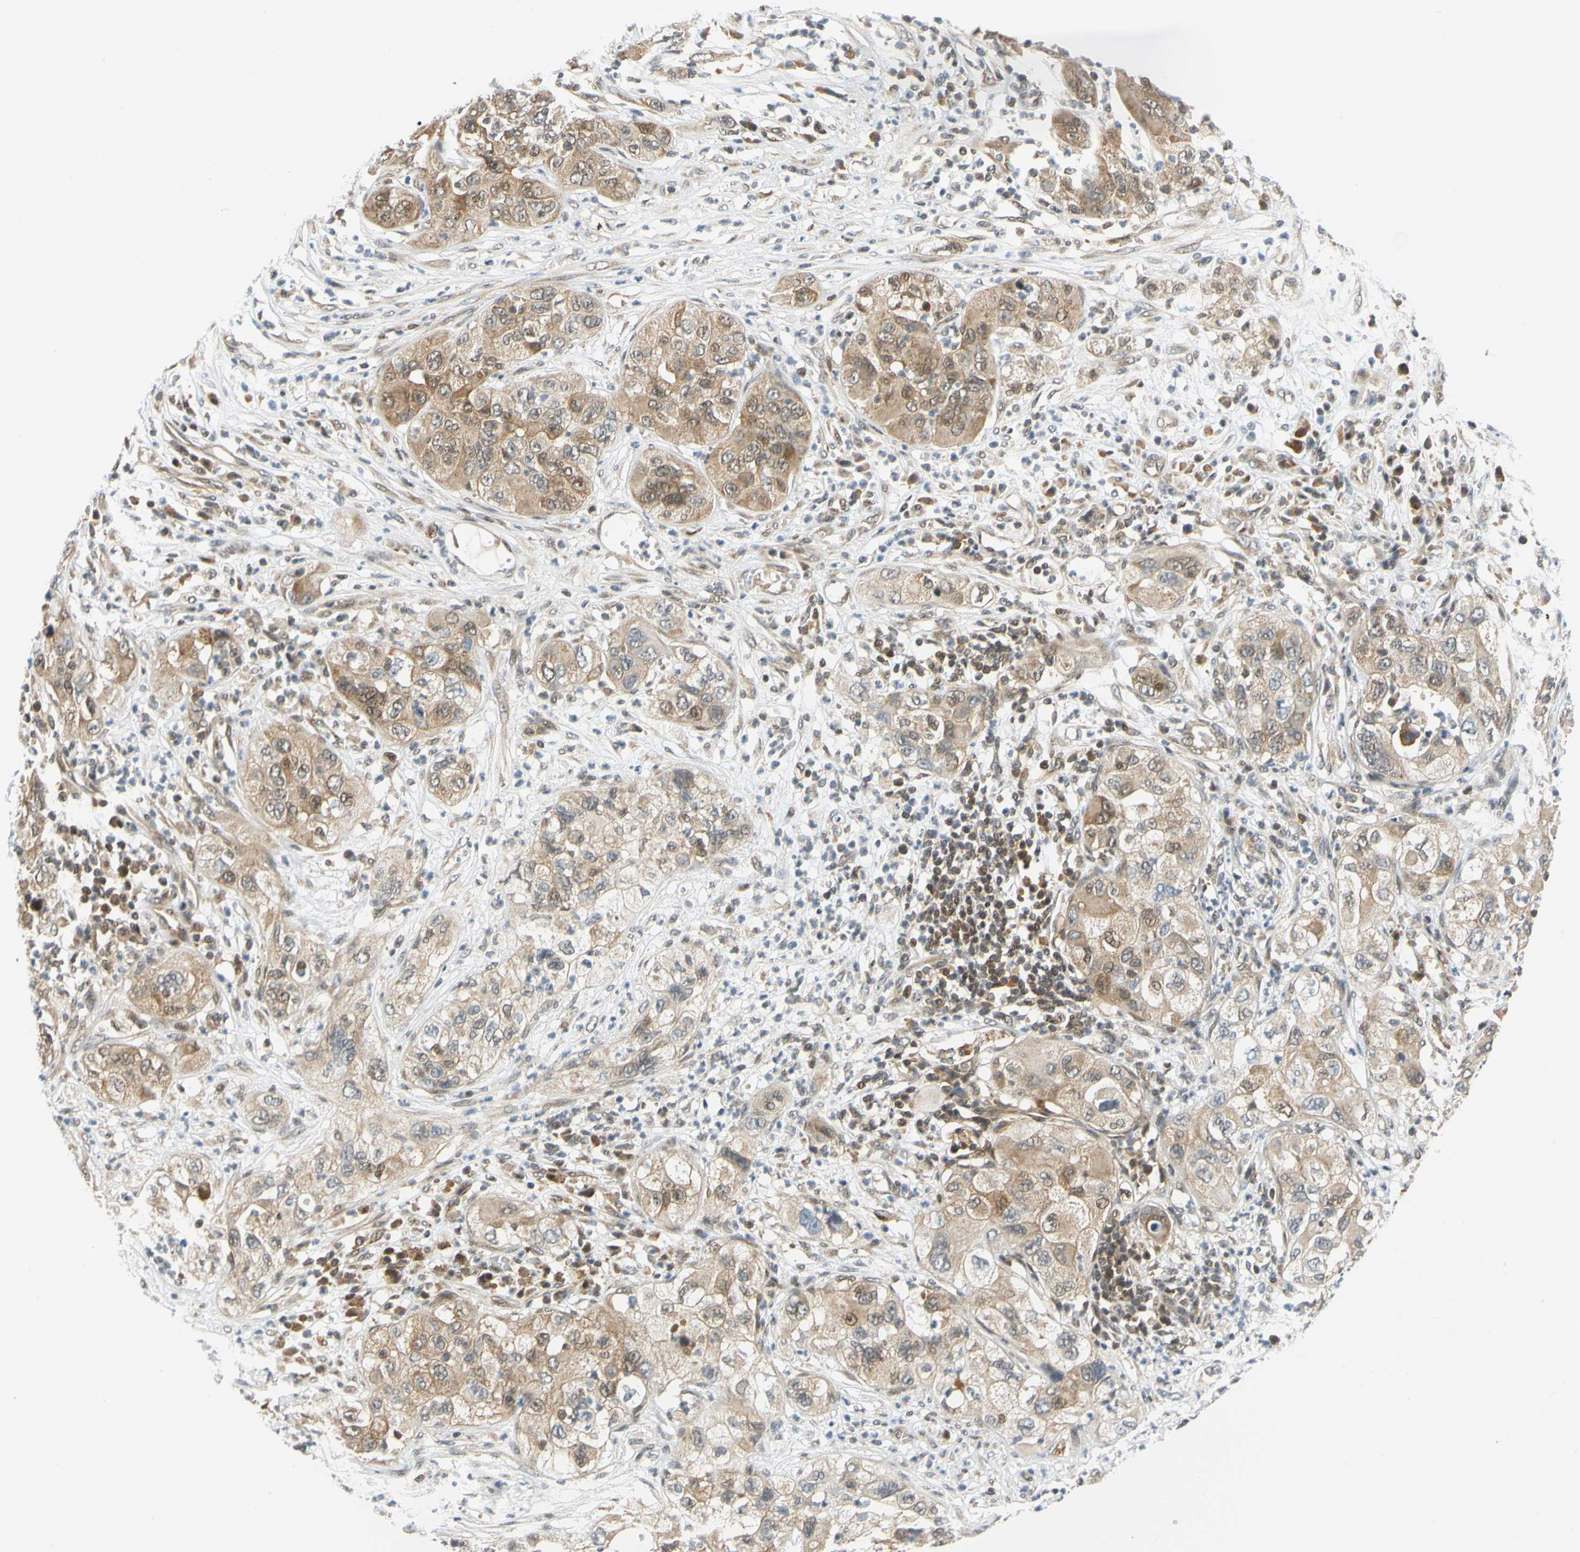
{"staining": {"intensity": "moderate", "quantity": ">75%", "location": "cytoplasmic/membranous"}, "tissue": "pancreatic cancer", "cell_type": "Tumor cells", "image_type": "cancer", "snomed": [{"axis": "morphology", "description": "Adenocarcinoma, NOS"}, {"axis": "topography", "description": "Pancreas"}], "caption": "High-power microscopy captured an immunohistochemistry (IHC) micrograph of adenocarcinoma (pancreatic), revealing moderate cytoplasmic/membranous positivity in approximately >75% of tumor cells.", "gene": "MAPK9", "patient": {"sex": "female", "age": 78}}